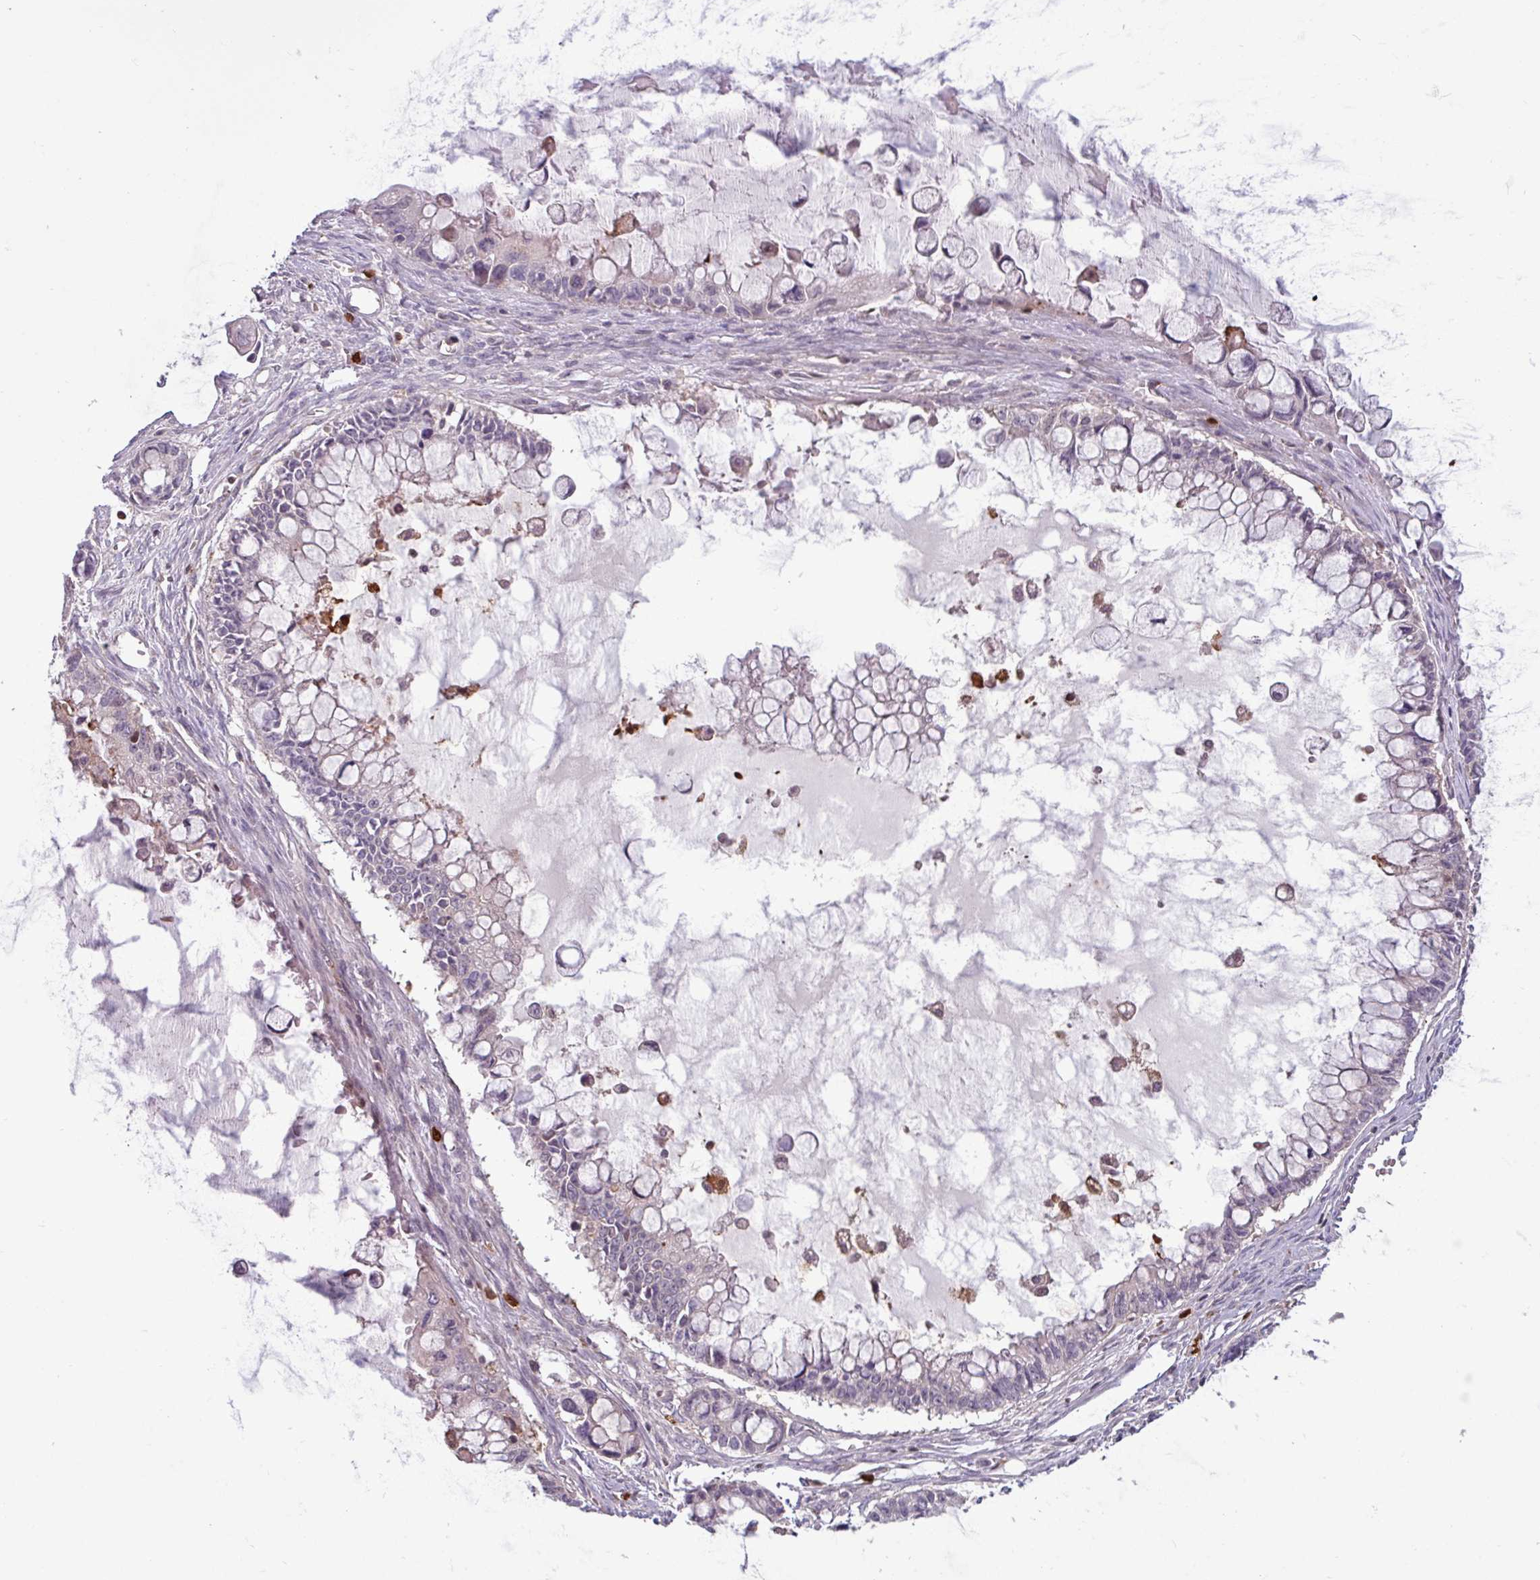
{"staining": {"intensity": "negative", "quantity": "none", "location": "none"}, "tissue": "ovarian cancer", "cell_type": "Tumor cells", "image_type": "cancer", "snomed": [{"axis": "morphology", "description": "Cystadenocarcinoma, mucinous, NOS"}, {"axis": "topography", "description": "Ovary"}], "caption": "Photomicrograph shows no protein expression in tumor cells of mucinous cystadenocarcinoma (ovarian) tissue. (DAB IHC, high magnification).", "gene": "SEC61G", "patient": {"sex": "female", "age": 63}}